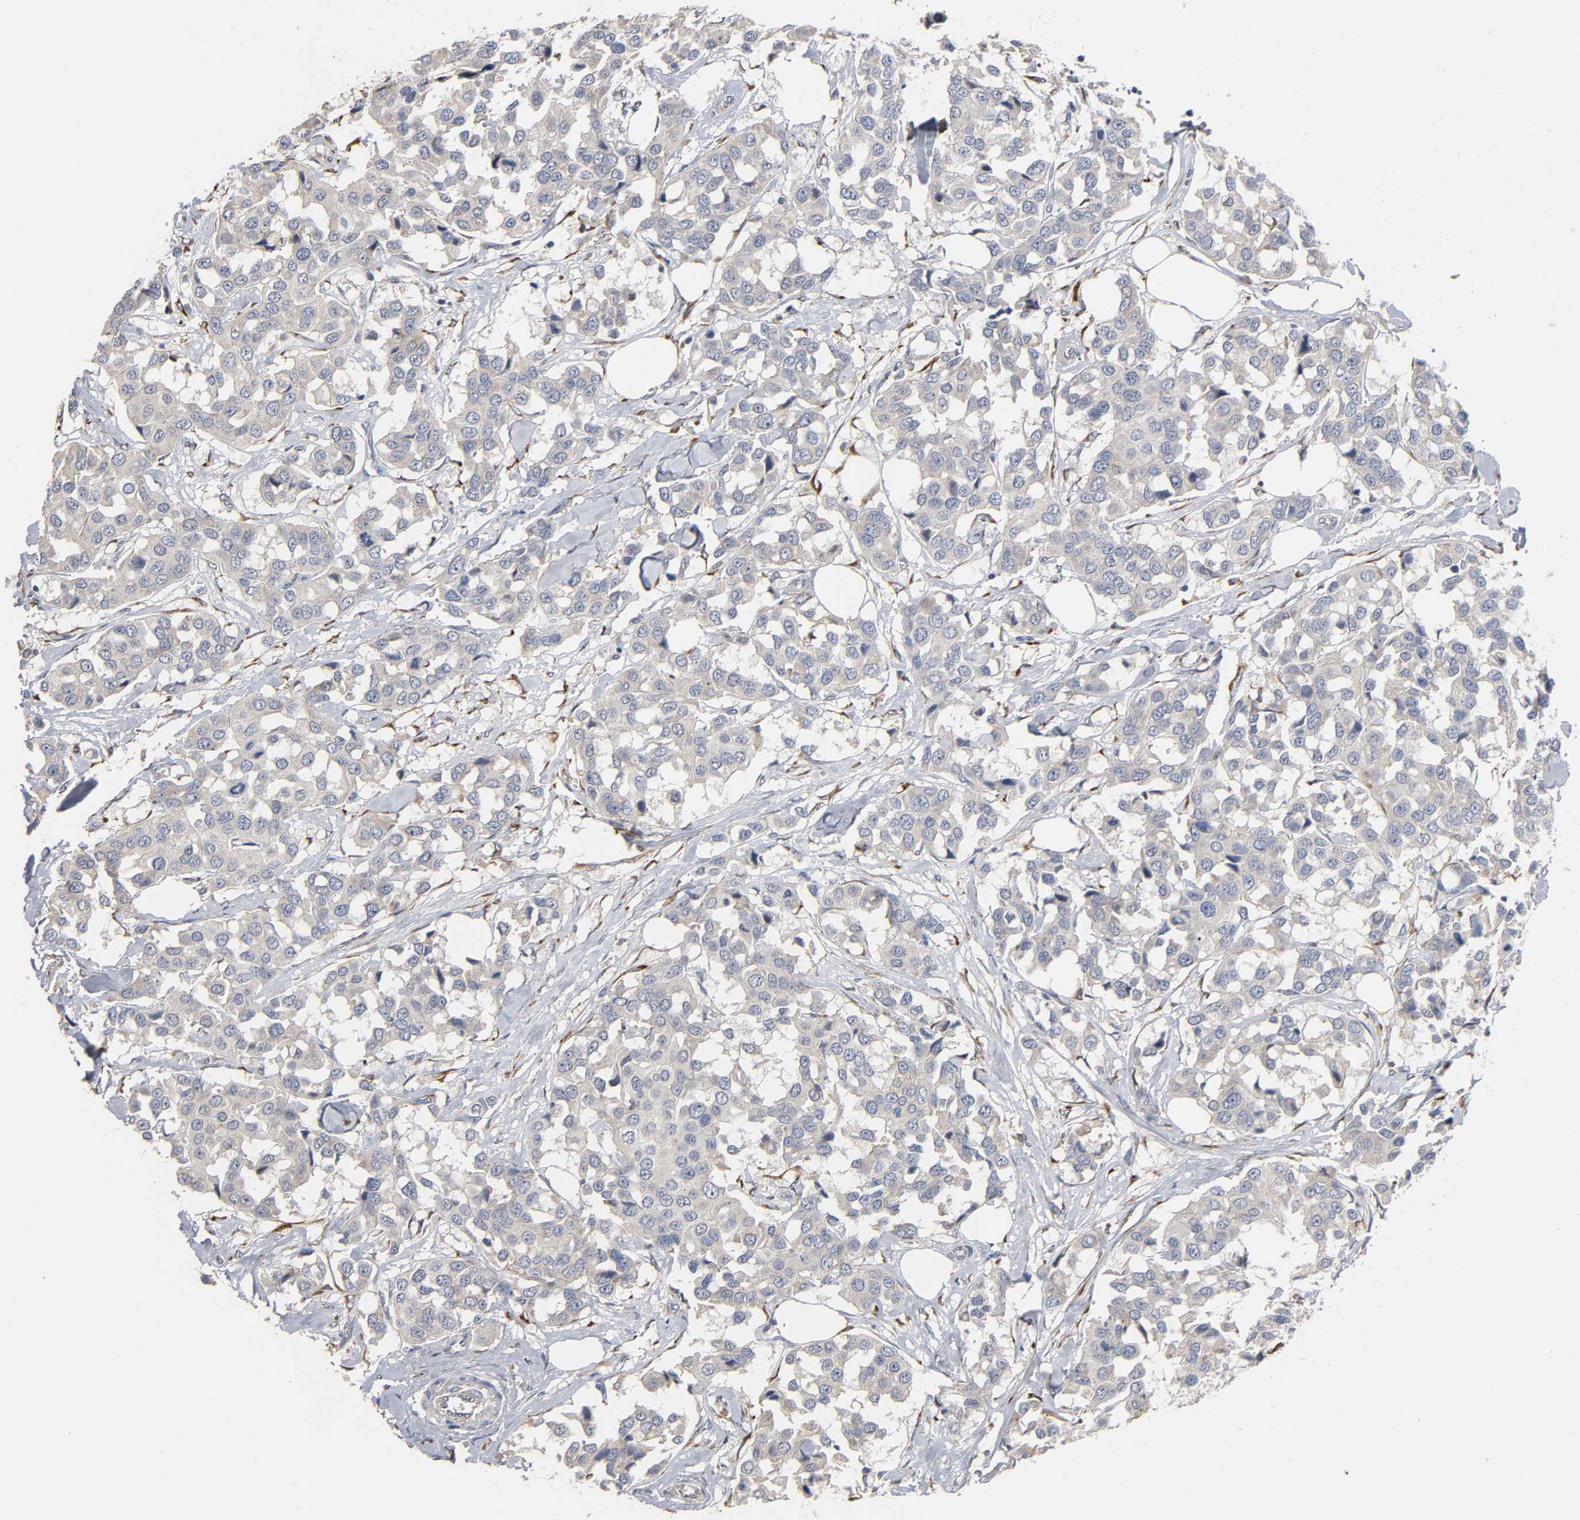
{"staining": {"intensity": "negative", "quantity": "none", "location": "none"}, "tissue": "breast cancer", "cell_type": "Tumor cells", "image_type": "cancer", "snomed": [{"axis": "morphology", "description": "Duct carcinoma"}, {"axis": "topography", "description": "Breast"}], "caption": "This is a image of immunohistochemistry staining of breast cancer, which shows no positivity in tumor cells.", "gene": "HDLBP", "patient": {"sex": "female", "age": 80}}